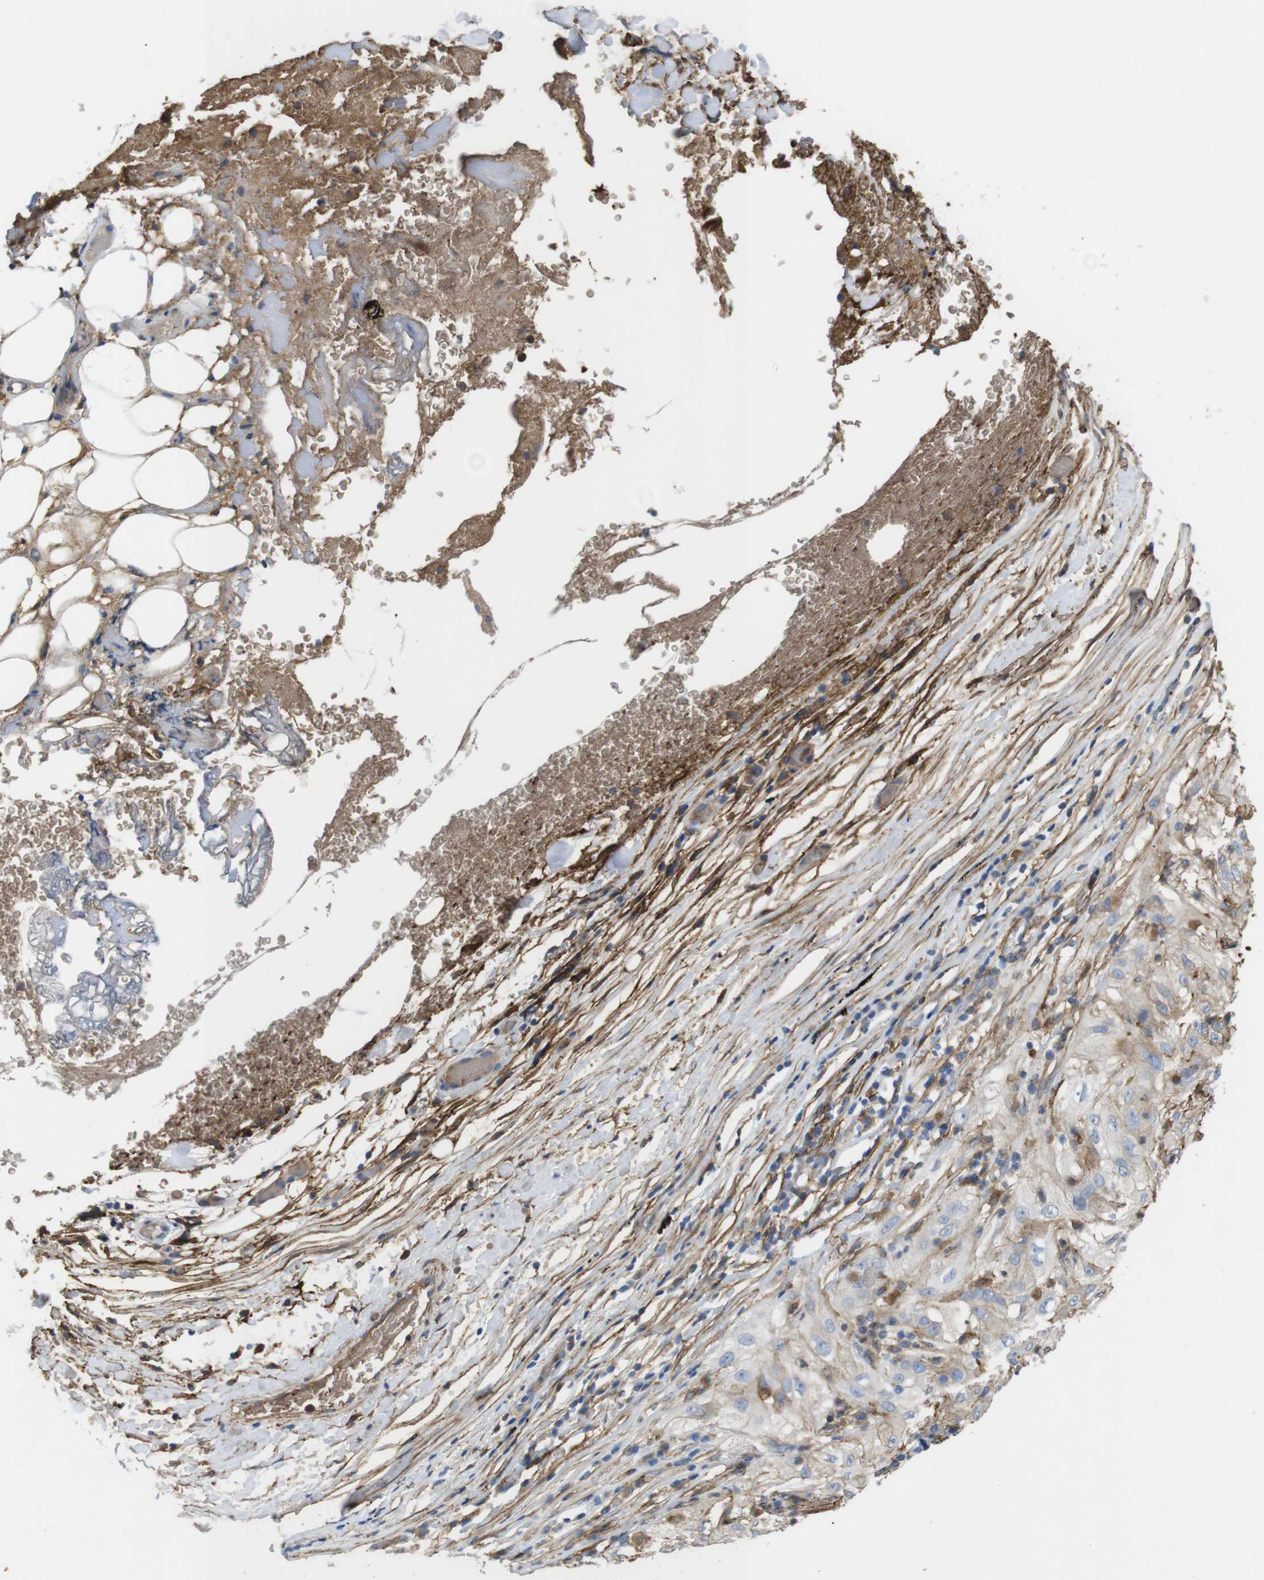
{"staining": {"intensity": "weak", "quantity": "<25%", "location": "cytoplasmic/membranous"}, "tissue": "lung cancer", "cell_type": "Tumor cells", "image_type": "cancer", "snomed": [{"axis": "morphology", "description": "Inflammation, NOS"}, {"axis": "morphology", "description": "Squamous cell carcinoma, NOS"}, {"axis": "topography", "description": "Lymph node"}, {"axis": "topography", "description": "Soft tissue"}, {"axis": "topography", "description": "Lung"}], "caption": "DAB (3,3'-diaminobenzidine) immunohistochemical staining of squamous cell carcinoma (lung) displays no significant positivity in tumor cells.", "gene": "CYBRD1", "patient": {"sex": "male", "age": 66}}